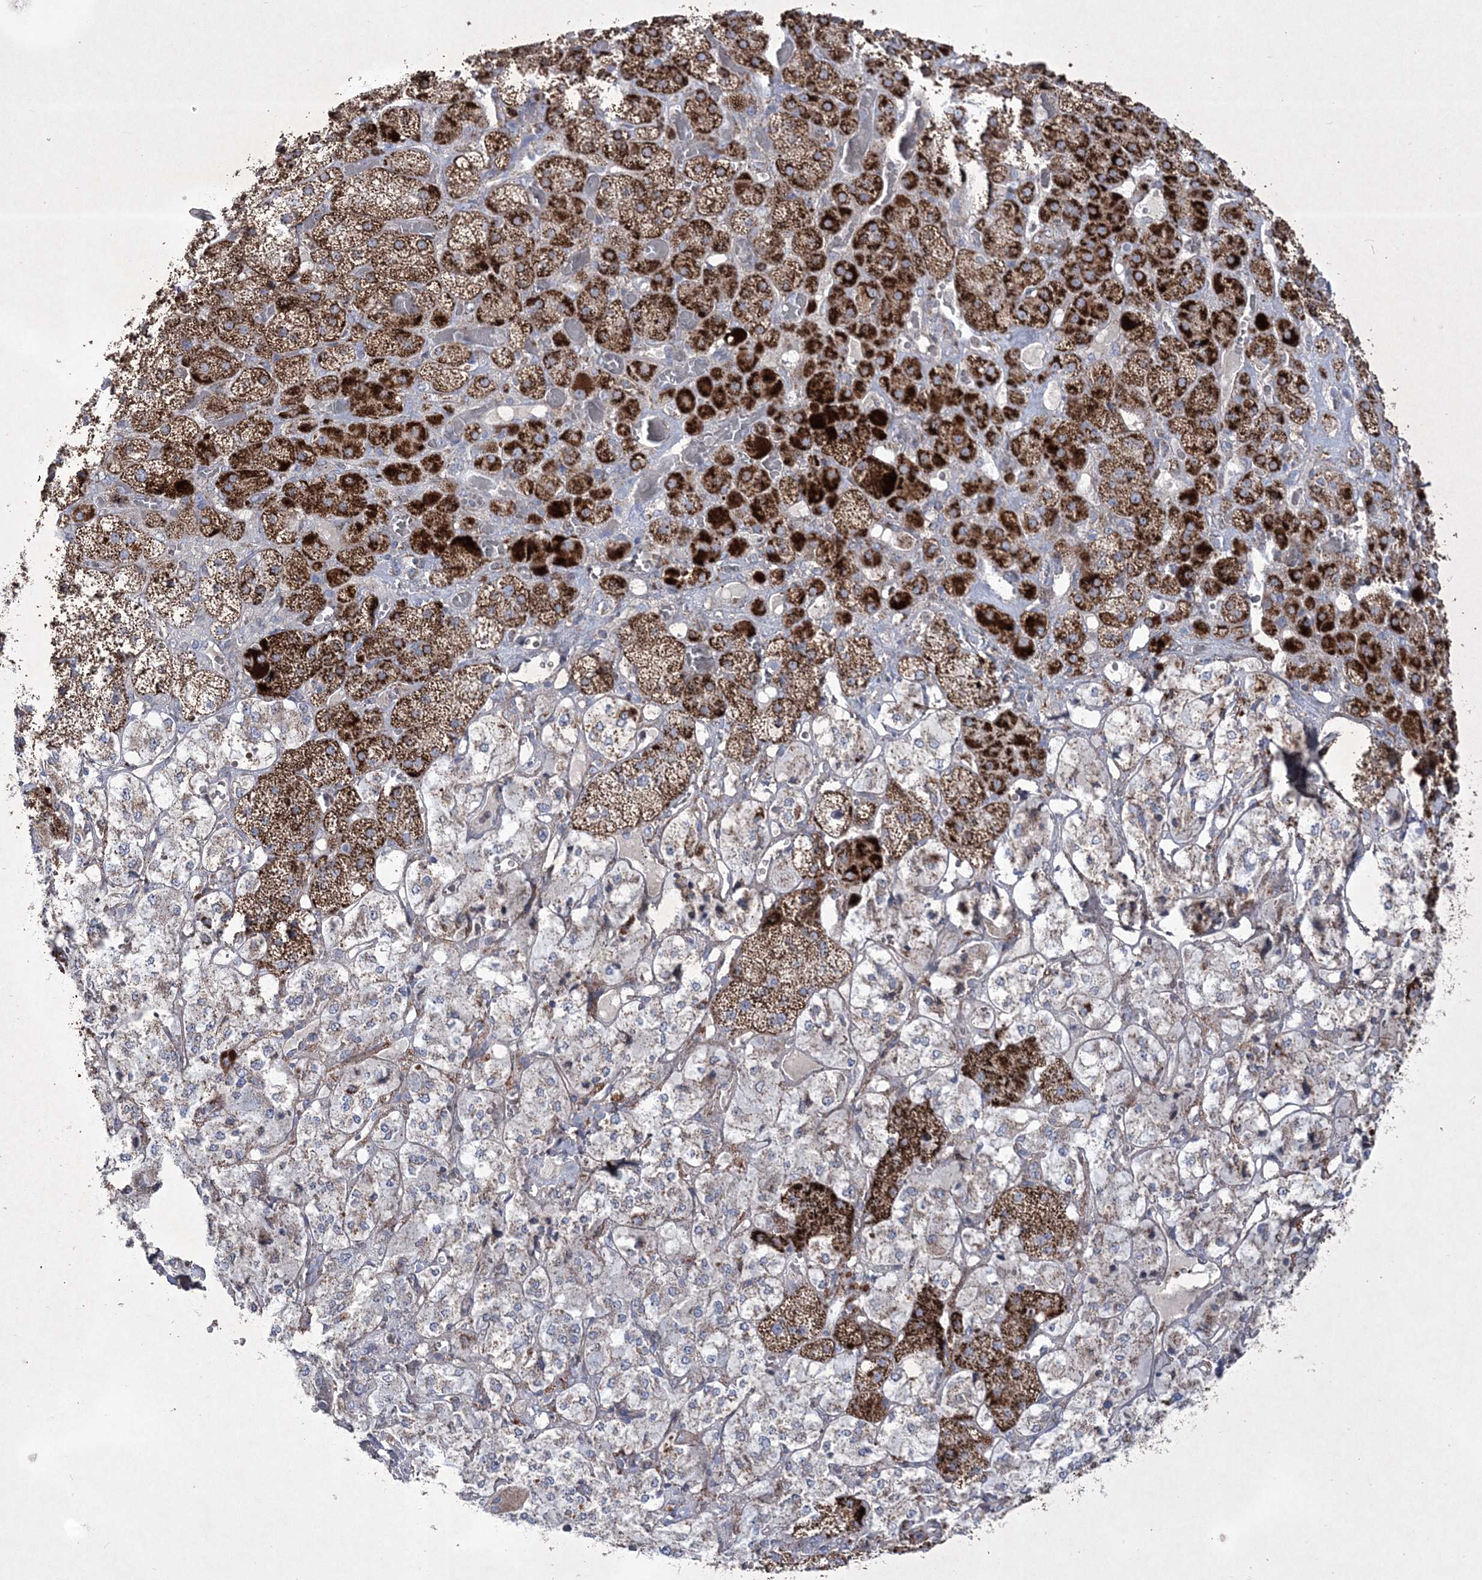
{"staining": {"intensity": "strong", "quantity": ">75%", "location": "cytoplasmic/membranous"}, "tissue": "adrenal gland", "cell_type": "Glandular cells", "image_type": "normal", "snomed": [{"axis": "morphology", "description": "Normal tissue, NOS"}, {"axis": "topography", "description": "Adrenal gland"}], "caption": "High-magnification brightfield microscopy of unremarkable adrenal gland stained with DAB (brown) and counterstained with hematoxylin (blue). glandular cells exhibit strong cytoplasmic/membranous positivity is present in about>75% of cells.", "gene": "RICTOR", "patient": {"sex": "male", "age": 57}}